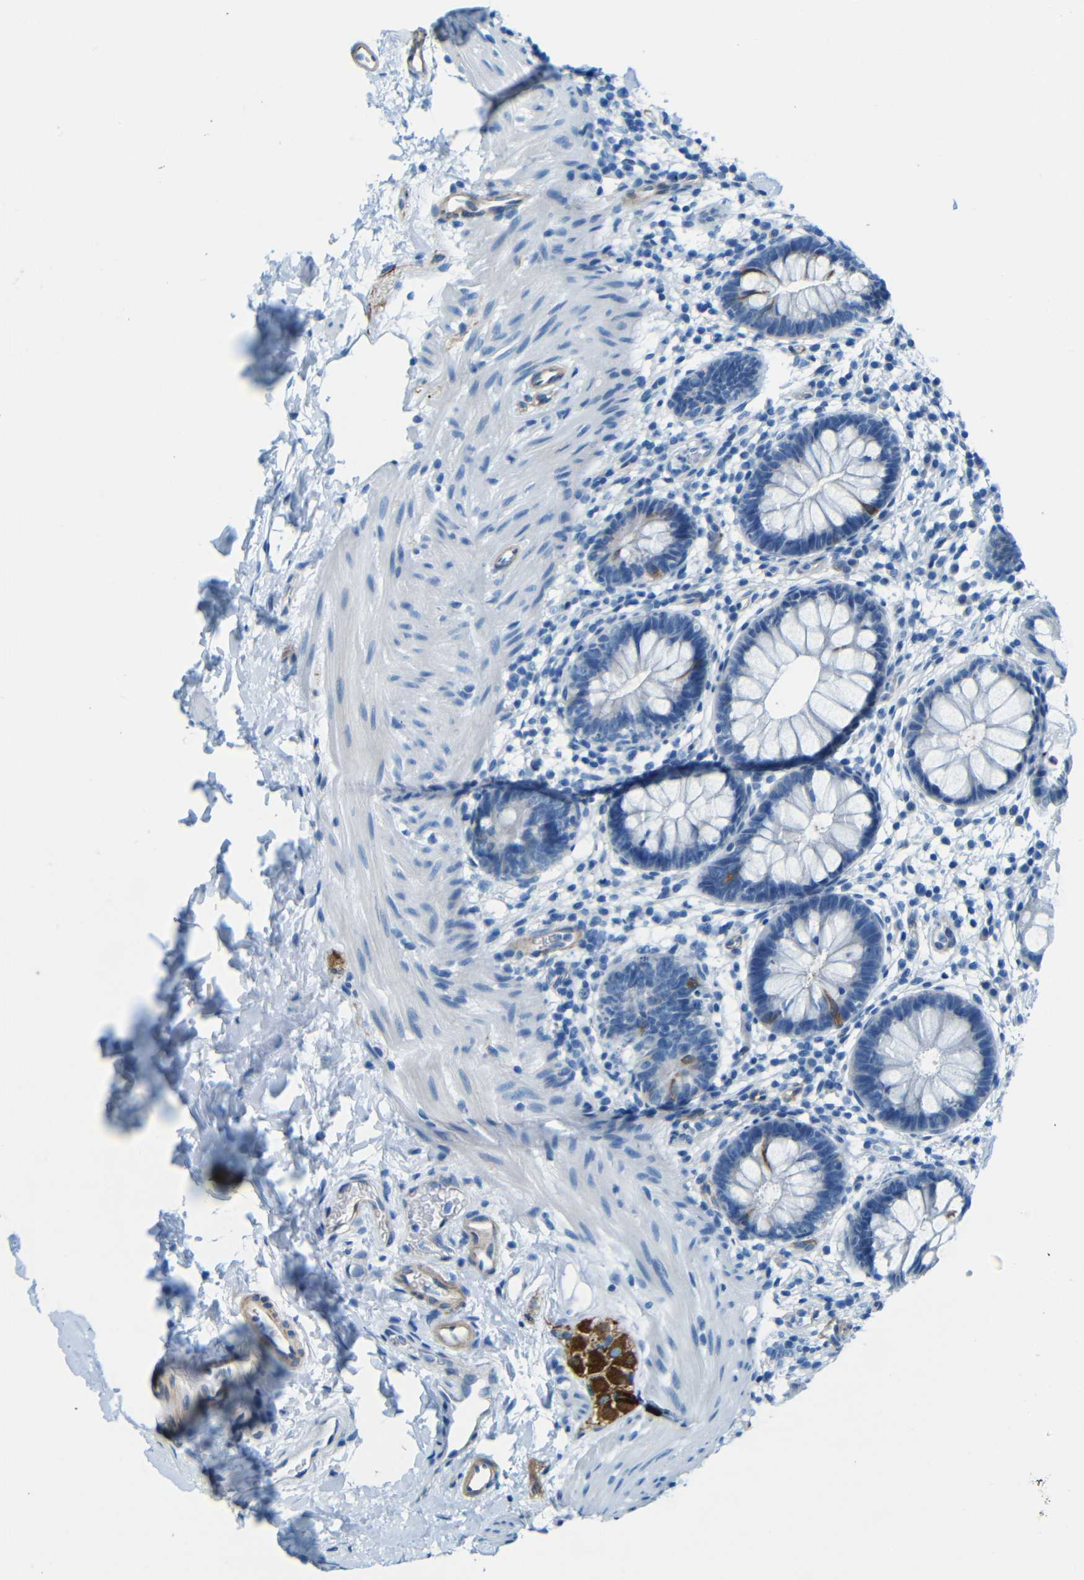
{"staining": {"intensity": "negative", "quantity": "none", "location": "none"}, "tissue": "rectum", "cell_type": "Glandular cells", "image_type": "normal", "snomed": [{"axis": "morphology", "description": "Normal tissue, NOS"}, {"axis": "topography", "description": "Rectum"}], "caption": "A high-resolution photomicrograph shows immunohistochemistry staining of benign rectum, which demonstrates no significant positivity in glandular cells.", "gene": "MAP2", "patient": {"sex": "female", "age": 24}}